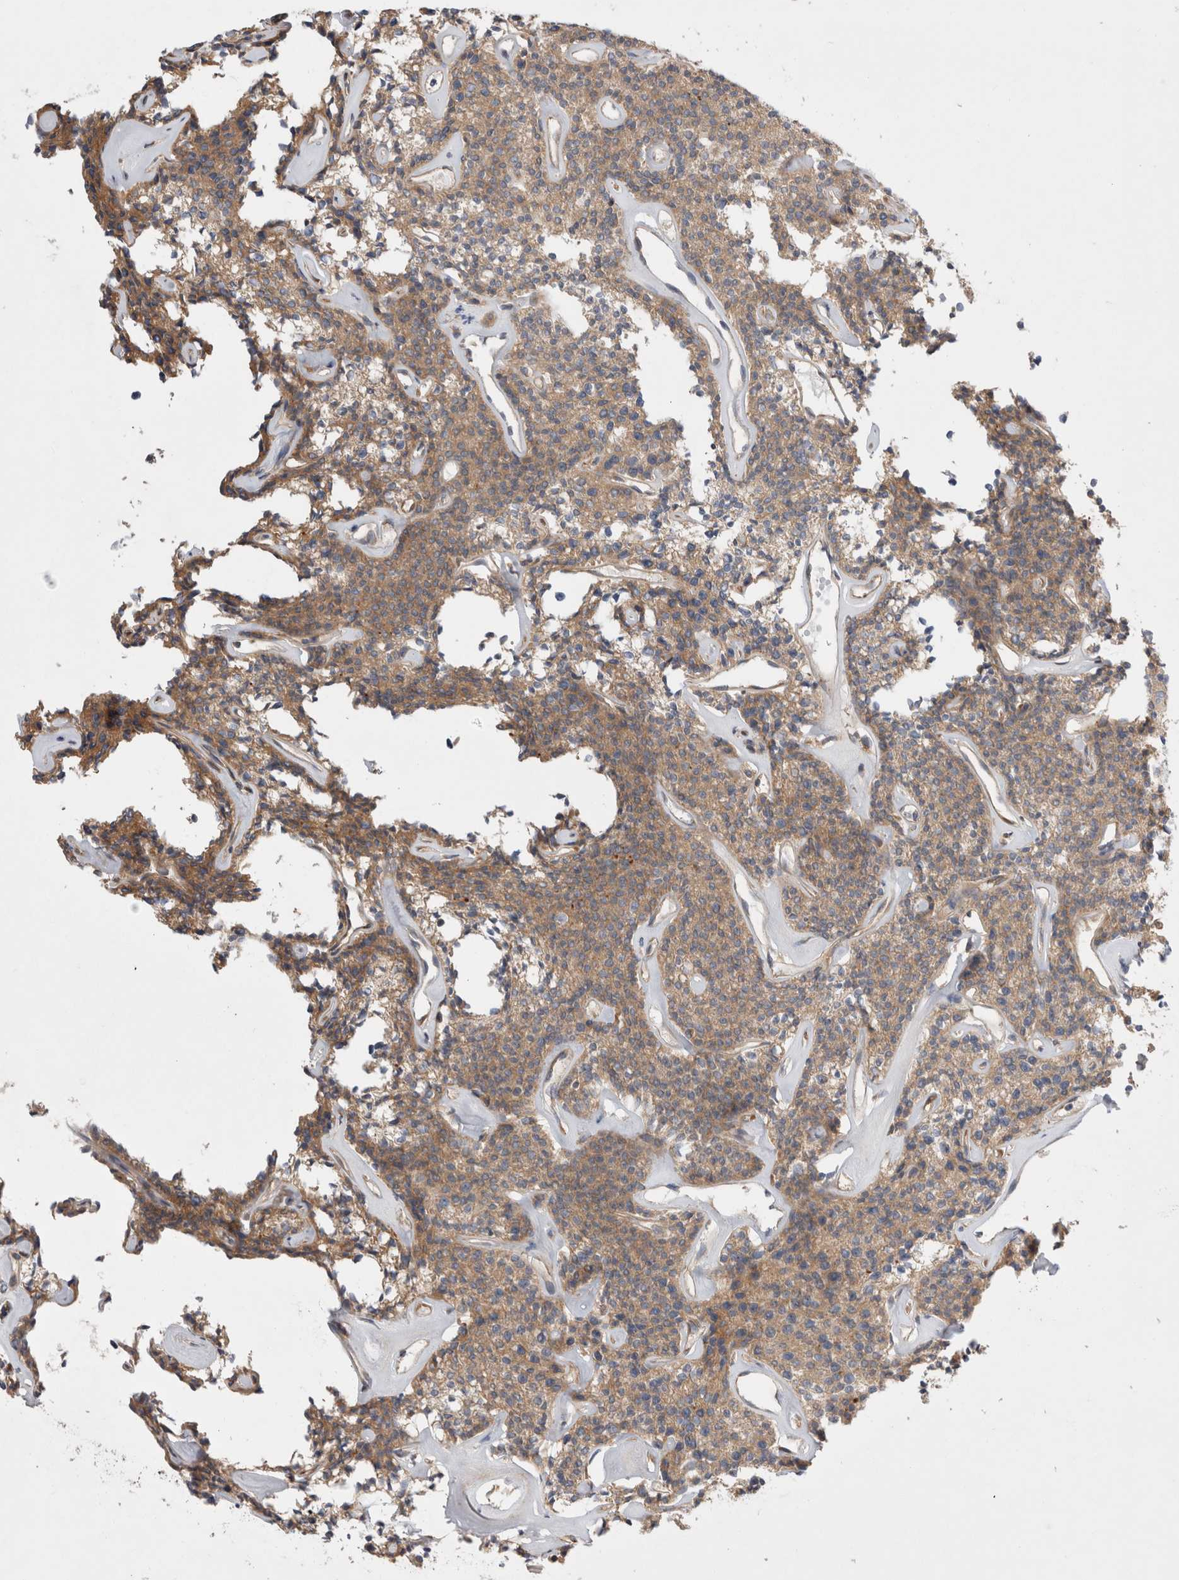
{"staining": {"intensity": "moderate", "quantity": ">75%", "location": "cytoplasmic/membranous"}, "tissue": "parathyroid gland", "cell_type": "Glandular cells", "image_type": "normal", "snomed": [{"axis": "morphology", "description": "Normal tissue, NOS"}, {"axis": "topography", "description": "Parathyroid gland"}], "caption": "The image shows immunohistochemical staining of normal parathyroid gland. There is moderate cytoplasmic/membranous expression is identified in about >75% of glandular cells. (brown staining indicates protein expression, while blue staining denotes nuclei).", "gene": "PDCD10", "patient": {"sex": "male", "age": 46}}